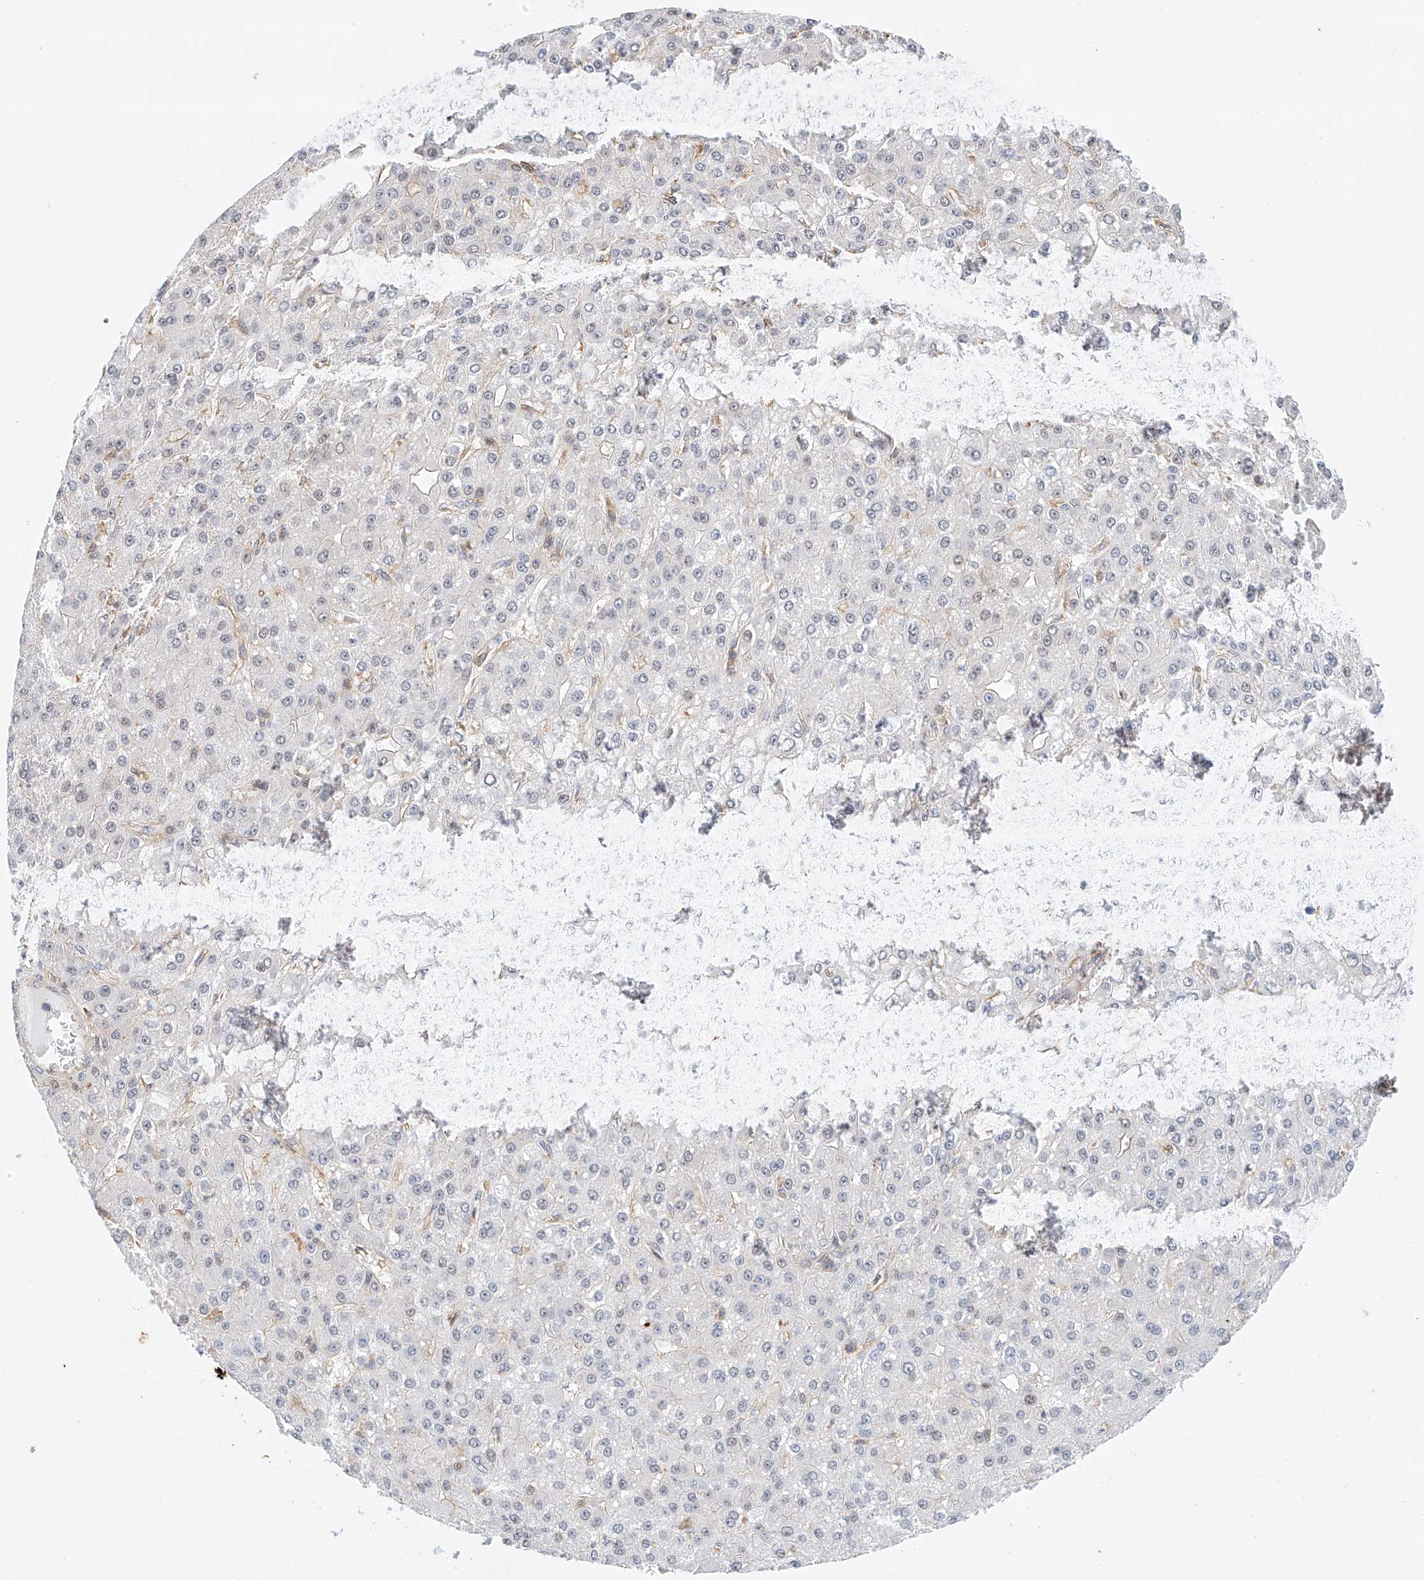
{"staining": {"intensity": "negative", "quantity": "none", "location": "none"}, "tissue": "liver cancer", "cell_type": "Tumor cells", "image_type": "cancer", "snomed": [{"axis": "morphology", "description": "Carcinoma, Hepatocellular, NOS"}, {"axis": "topography", "description": "Liver"}], "caption": "Immunohistochemistry image of neoplastic tissue: liver hepatocellular carcinoma stained with DAB exhibits no significant protein positivity in tumor cells.", "gene": "HDAC9", "patient": {"sex": "male", "age": 67}}